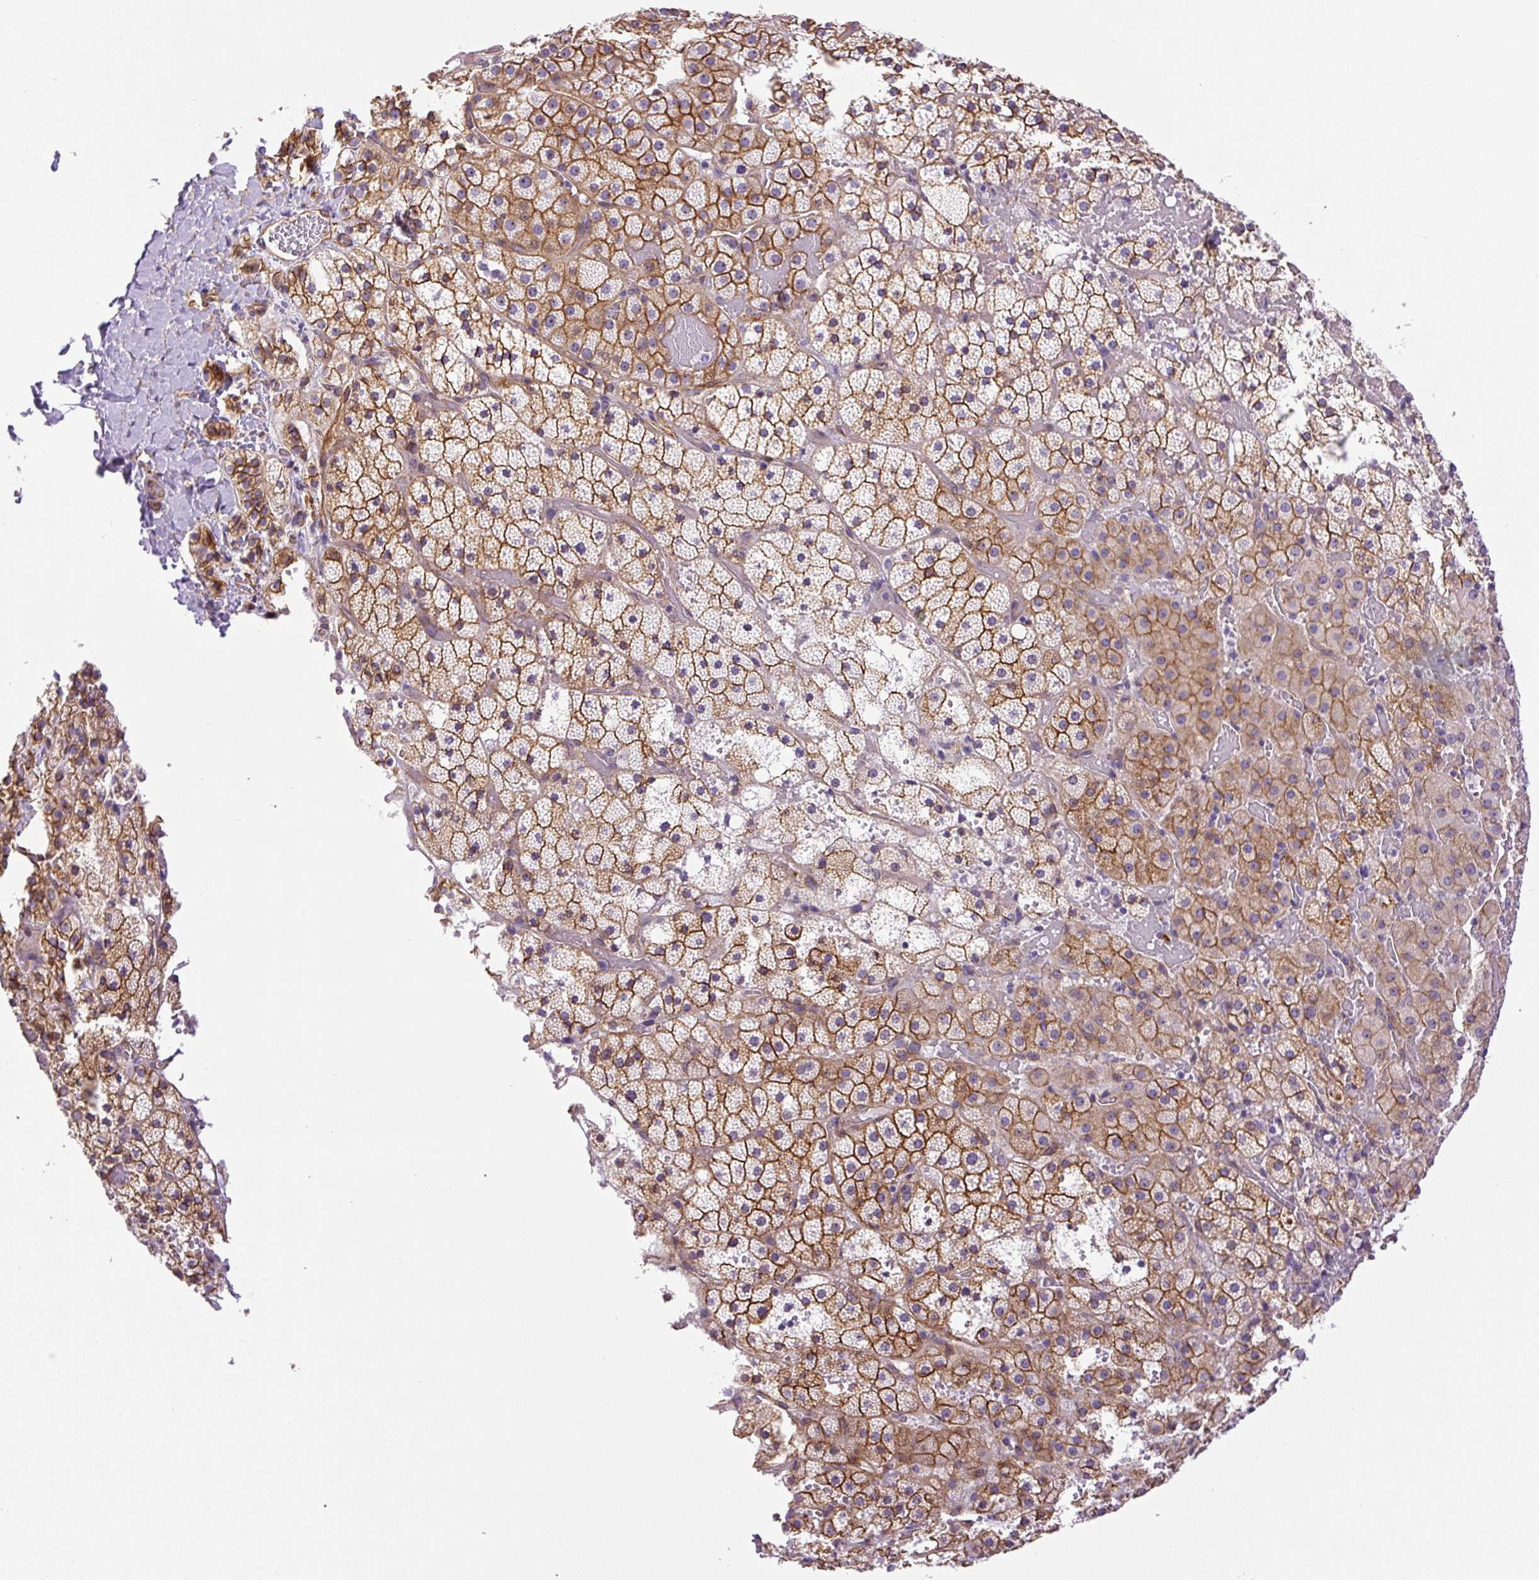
{"staining": {"intensity": "moderate", "quantity": ">75%", "location": "cytoplasmic/membranous"}, "tissue": "adrenal gland", "cell_type": "Glandular cells", "image_type": "normal", "snomed": [{"axis": "morphology", "description": "Normal tissue, NOS"}, {"axis": "topography", "description": "Adrenal gland"}], "caption": "This micrograph demonstrates unremarkable adrenal gland stained with immunohistochemistry to label a protein in brown. The cytoplasmic/membranous of glandular cells show moderate positivity for the protein. Nuclei are counter-stained blue.", "gene": "MYO5C", "patient": {"sex": "male", "age": 53}}